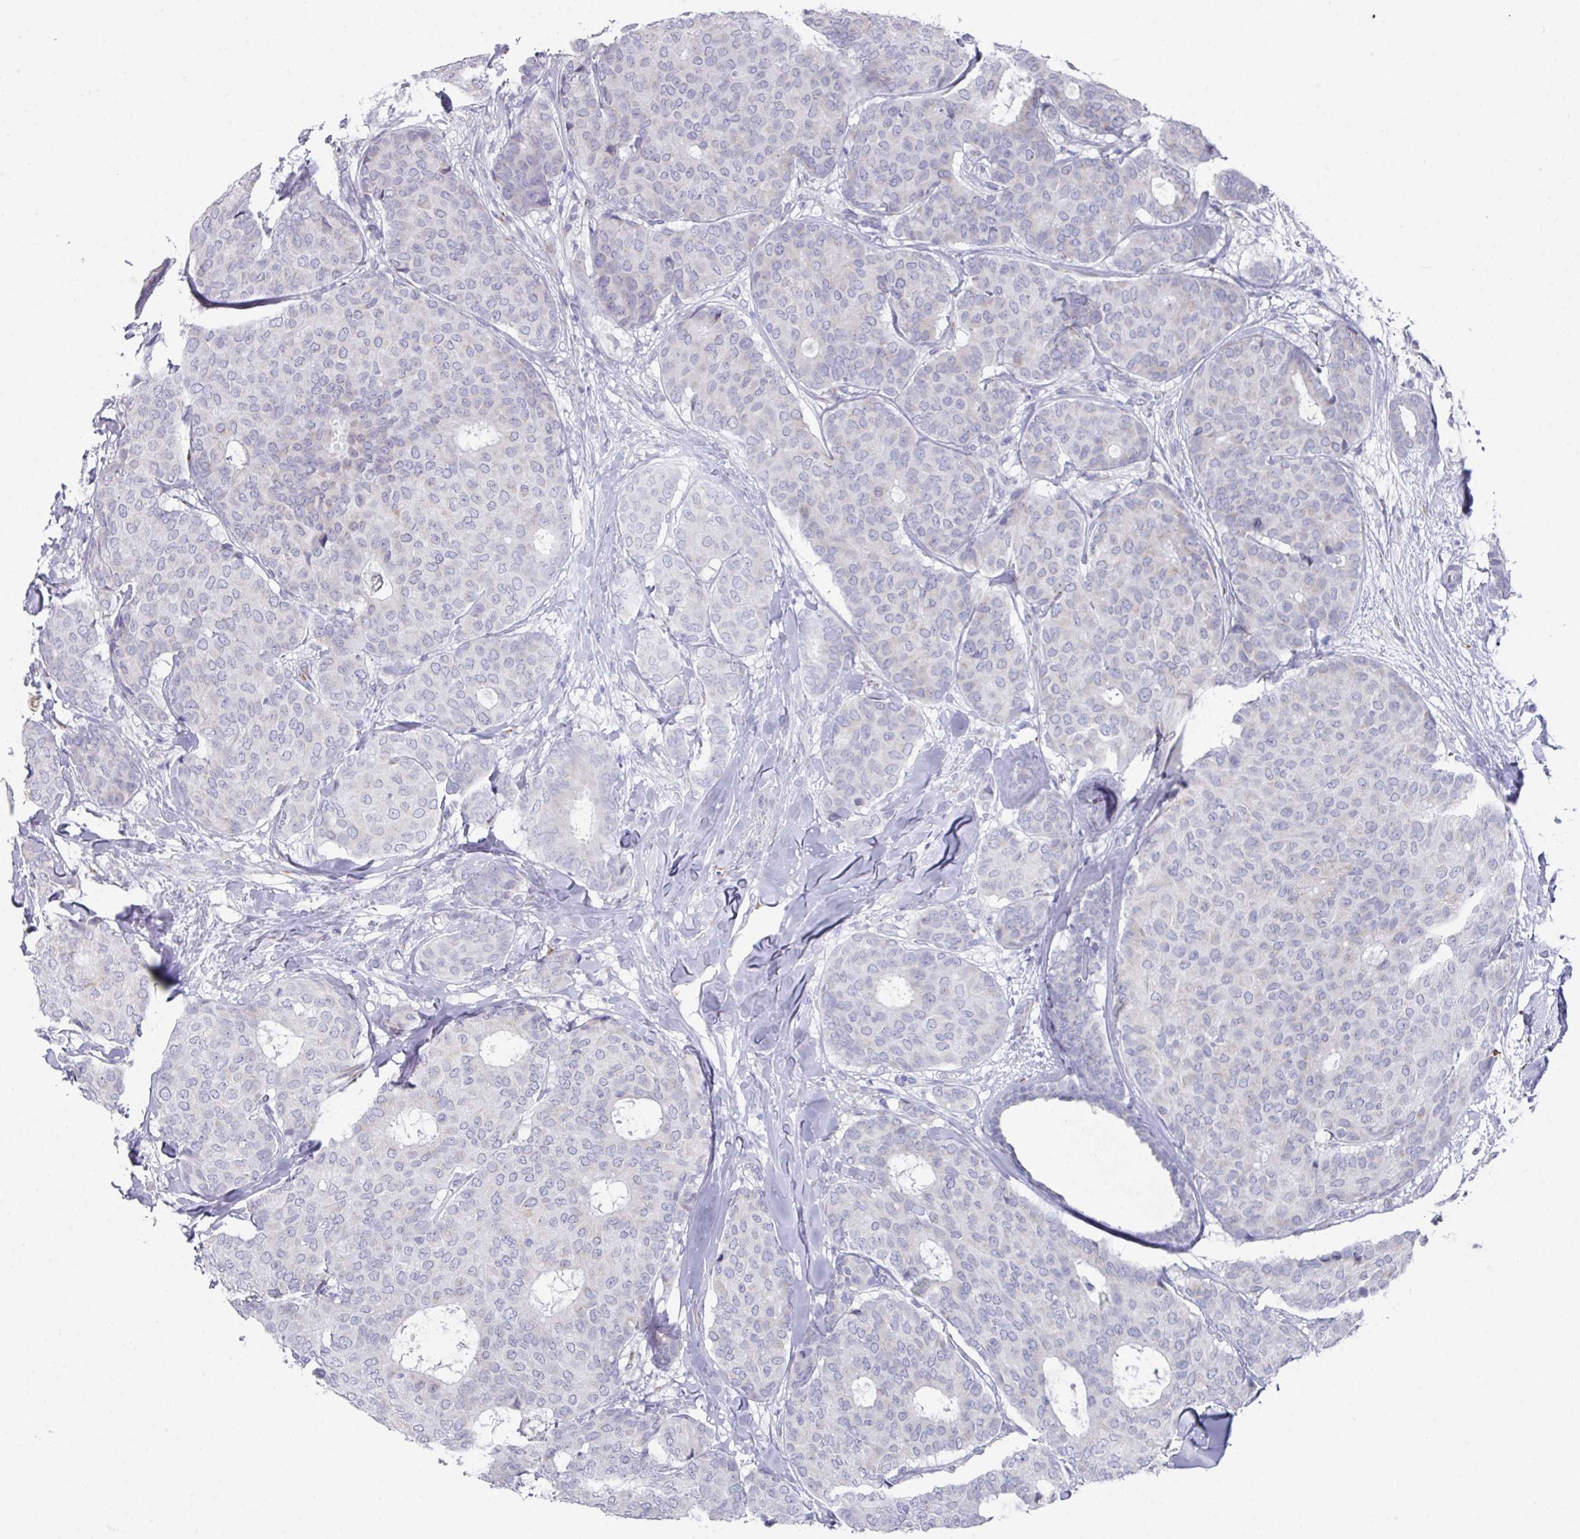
{"staining": {"intensity": "negative", "quantity": "none", "location": "none"}, "tissue": "breast cancer", "cell_type": "Tumor cells", "image_type": "cancer", "snomed": [{"axis": "morphology", "description": "Duct carcinoma"}, {"axis": "topography", "description": "Breast"}], "caption": "DAB immunohistochemical staining of breast cancer reveals no significant positivity in tumor cells.", "gene": "VKORC1L1", "patient": {"sex": "female", "age": 75}}